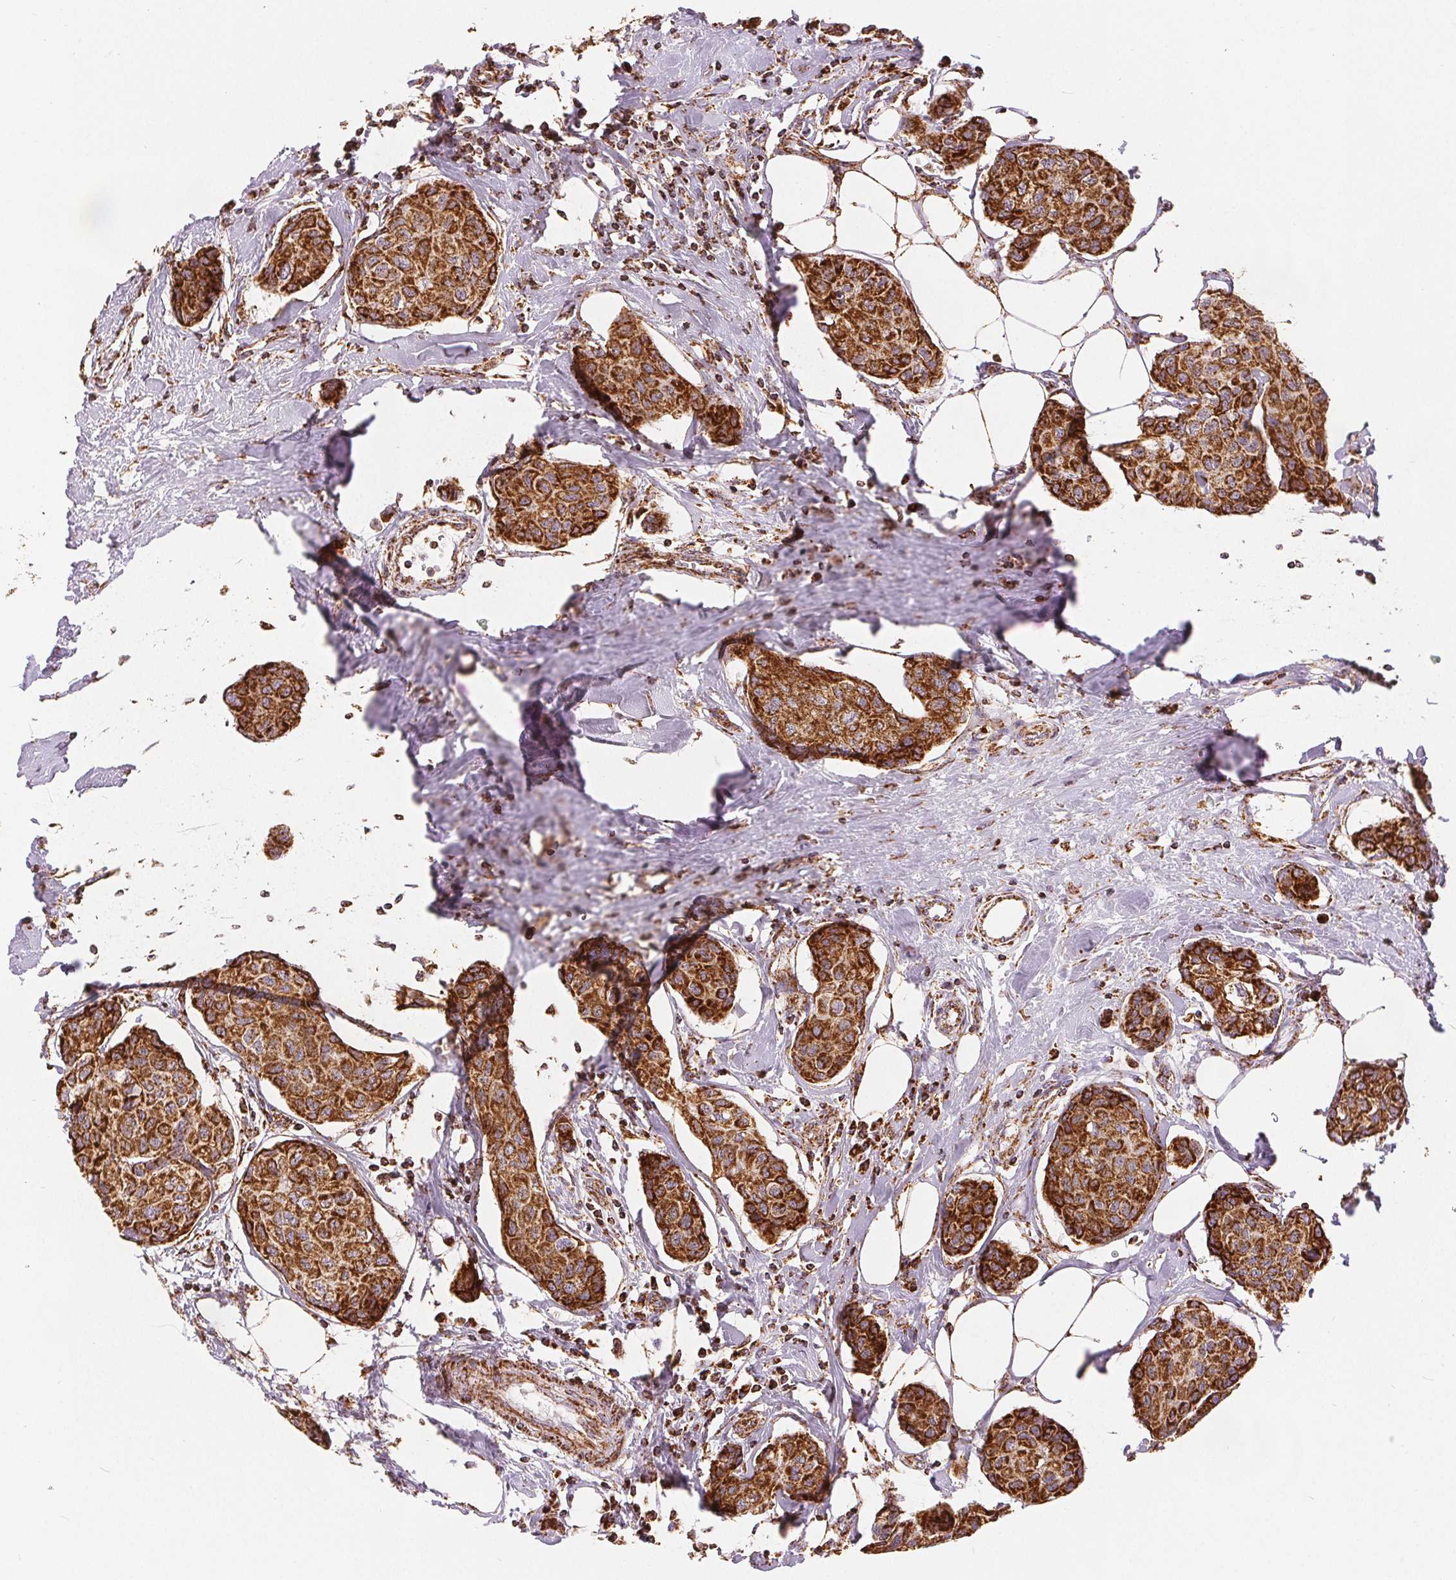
{"staining": {"intensity": "strong", "quantity": ">75%", "location": "cytoplasmic/membranous"}, "tissue": "breast cancer", "cell_type": "Tumor cells", "image_type": "cancer", "snomed": [{"axis": "morphology", "description": "Duct carcinoma"}, {"axis": "topography", "description": "Breast"}], "caption": "Protein staining of breast cancer tissue displays strong cytoplasmic/membranous staining in about >75% of tumor cells.", "gene": "SDHB", "patient": {"sex": "female", "age": 80}}